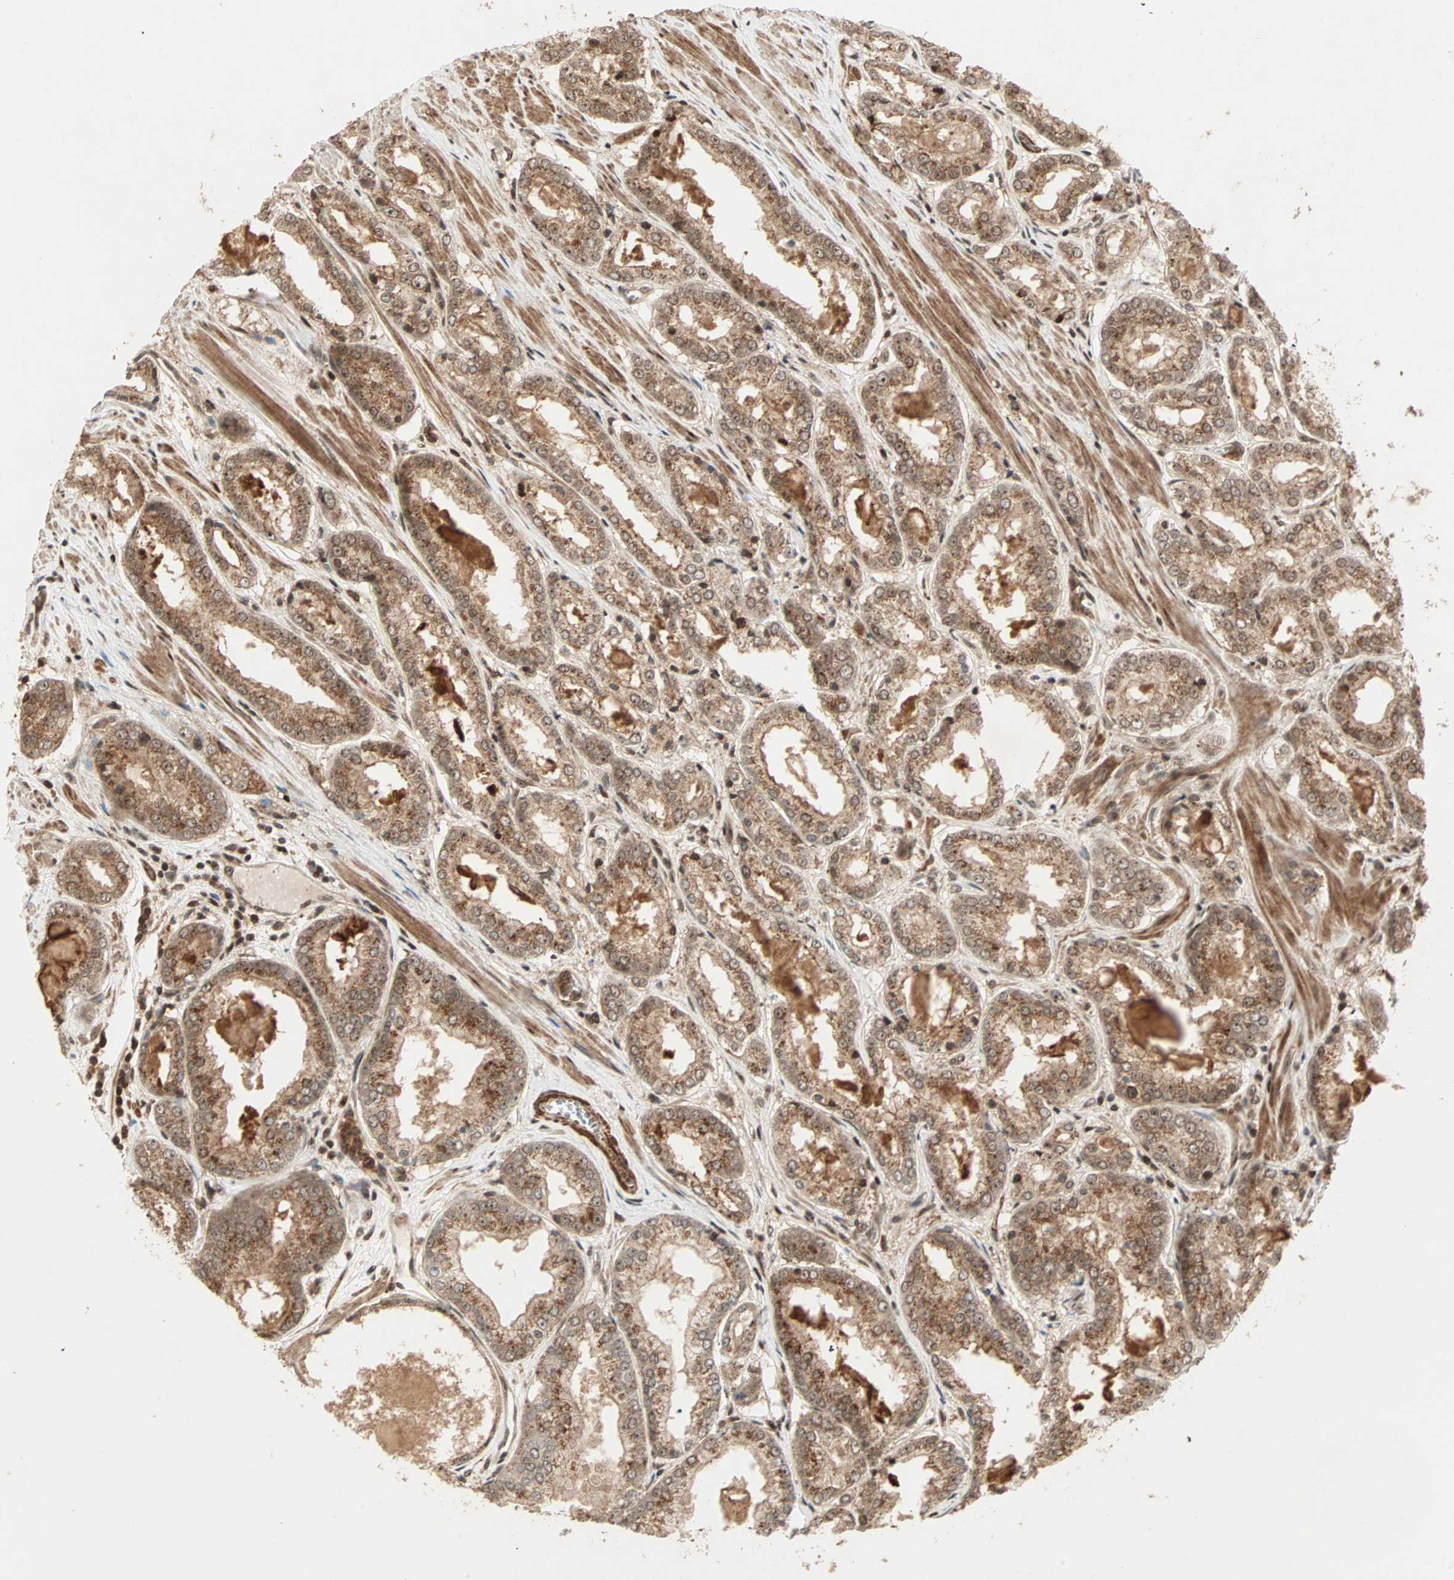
{"staining": {"intensity": "strong", "quantity": ">75%", "location": "cytoplasmic/membranous,nuclear"}, "tissue": "prostate cancer", "cell_type": "Tumor cells", "image_type": "cancer", "snomed": [{"axis": "morphology", "description": "Adenocarcinoma, Low grade"}, {"axis": "topography", "description": "Prostate"}], "caption": "IHC image of human prostate low-grade adenocarcinoma stained for a protein (brown), which exhibits high levels of strong cytoplasmic/membranous and nuclear expression in about >75% of tumor cells.", "gene": "ZBED9", "patient": {"sex": "male", "age": 64}}